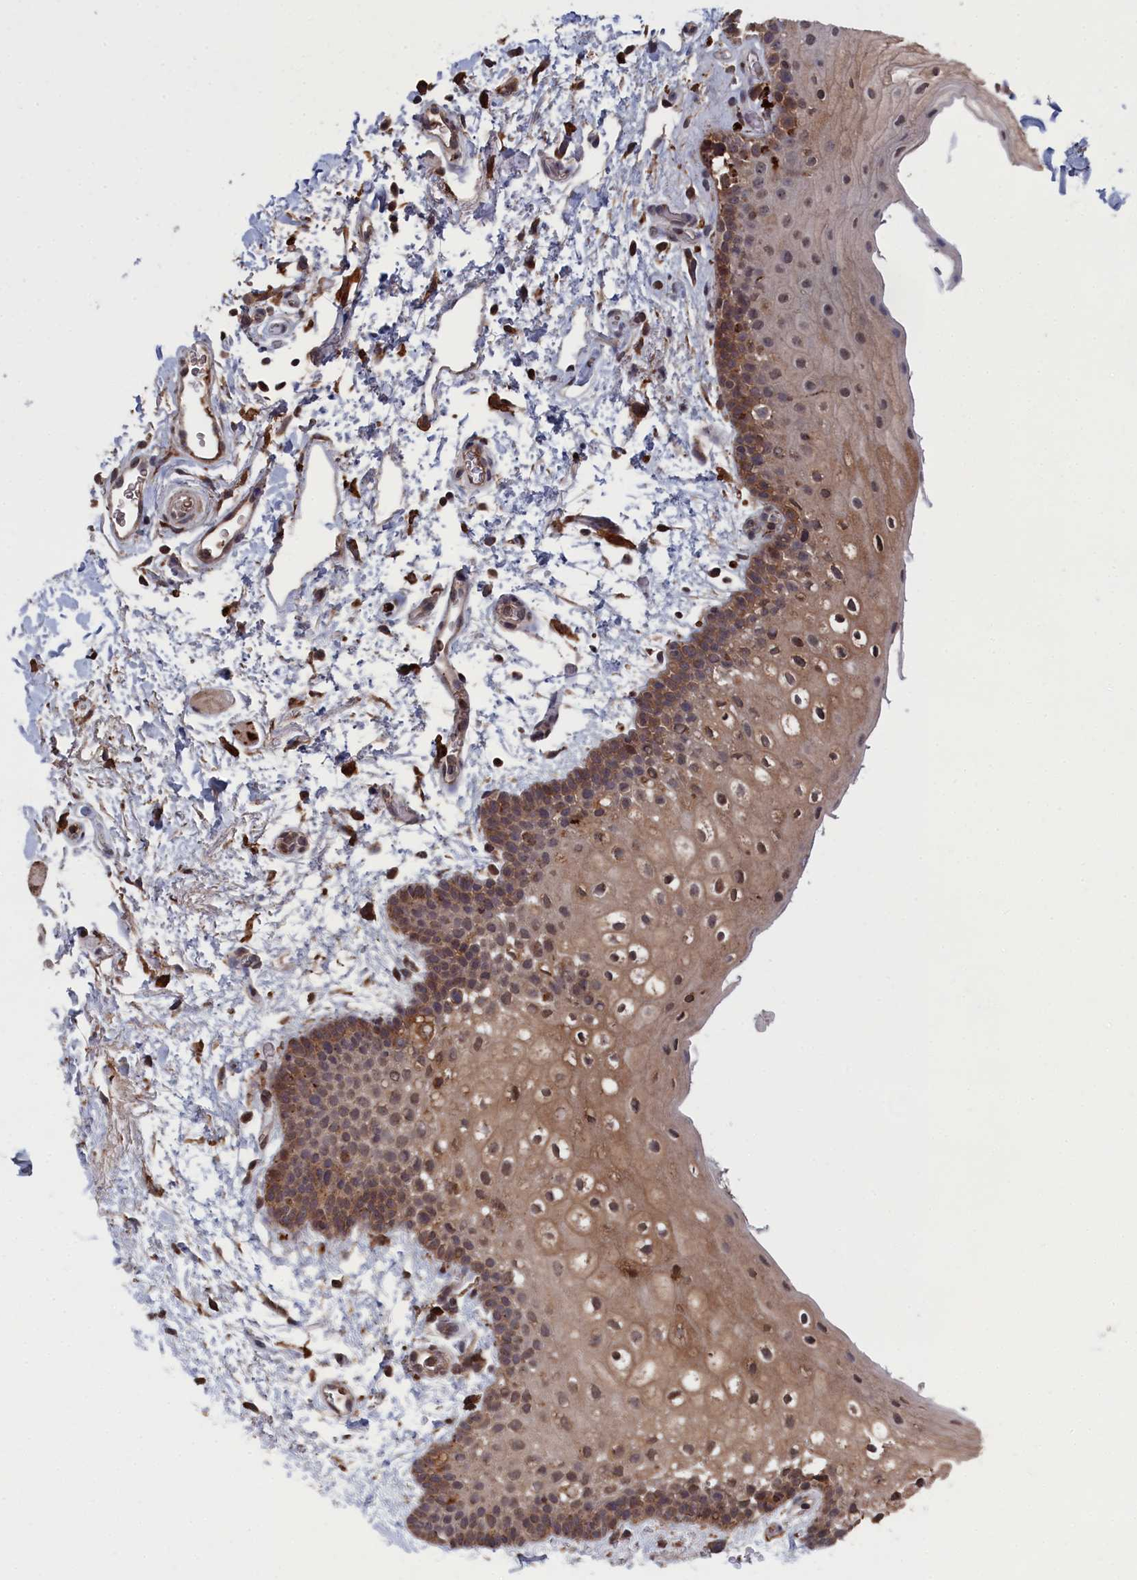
{"staining": {"intensity": "moderate", "quantity": ">75%", "location": "cytoplasmic/membranous,nuclear"}, "tissue": "oral mucosa", "cell_type": "Squamous epithelial cells", "image_type": "normal", "snomed": [{"axis": "morphology", "description": "Normal tissue, NOS"}, {"axis": "topography", "description": "Oral tissue"}], "caption": "Benign oral mucosa was stained to show a protein in brown. There is medium levels of moderate cytoplasmic/membranous,nuclear staining in about >75% of squamous epithelial cells. Ihc stains the protein in brown and the nuclei are stained blue.", "gene": "CEACAM21", "patient": {"sex": "male", "age": 62}}